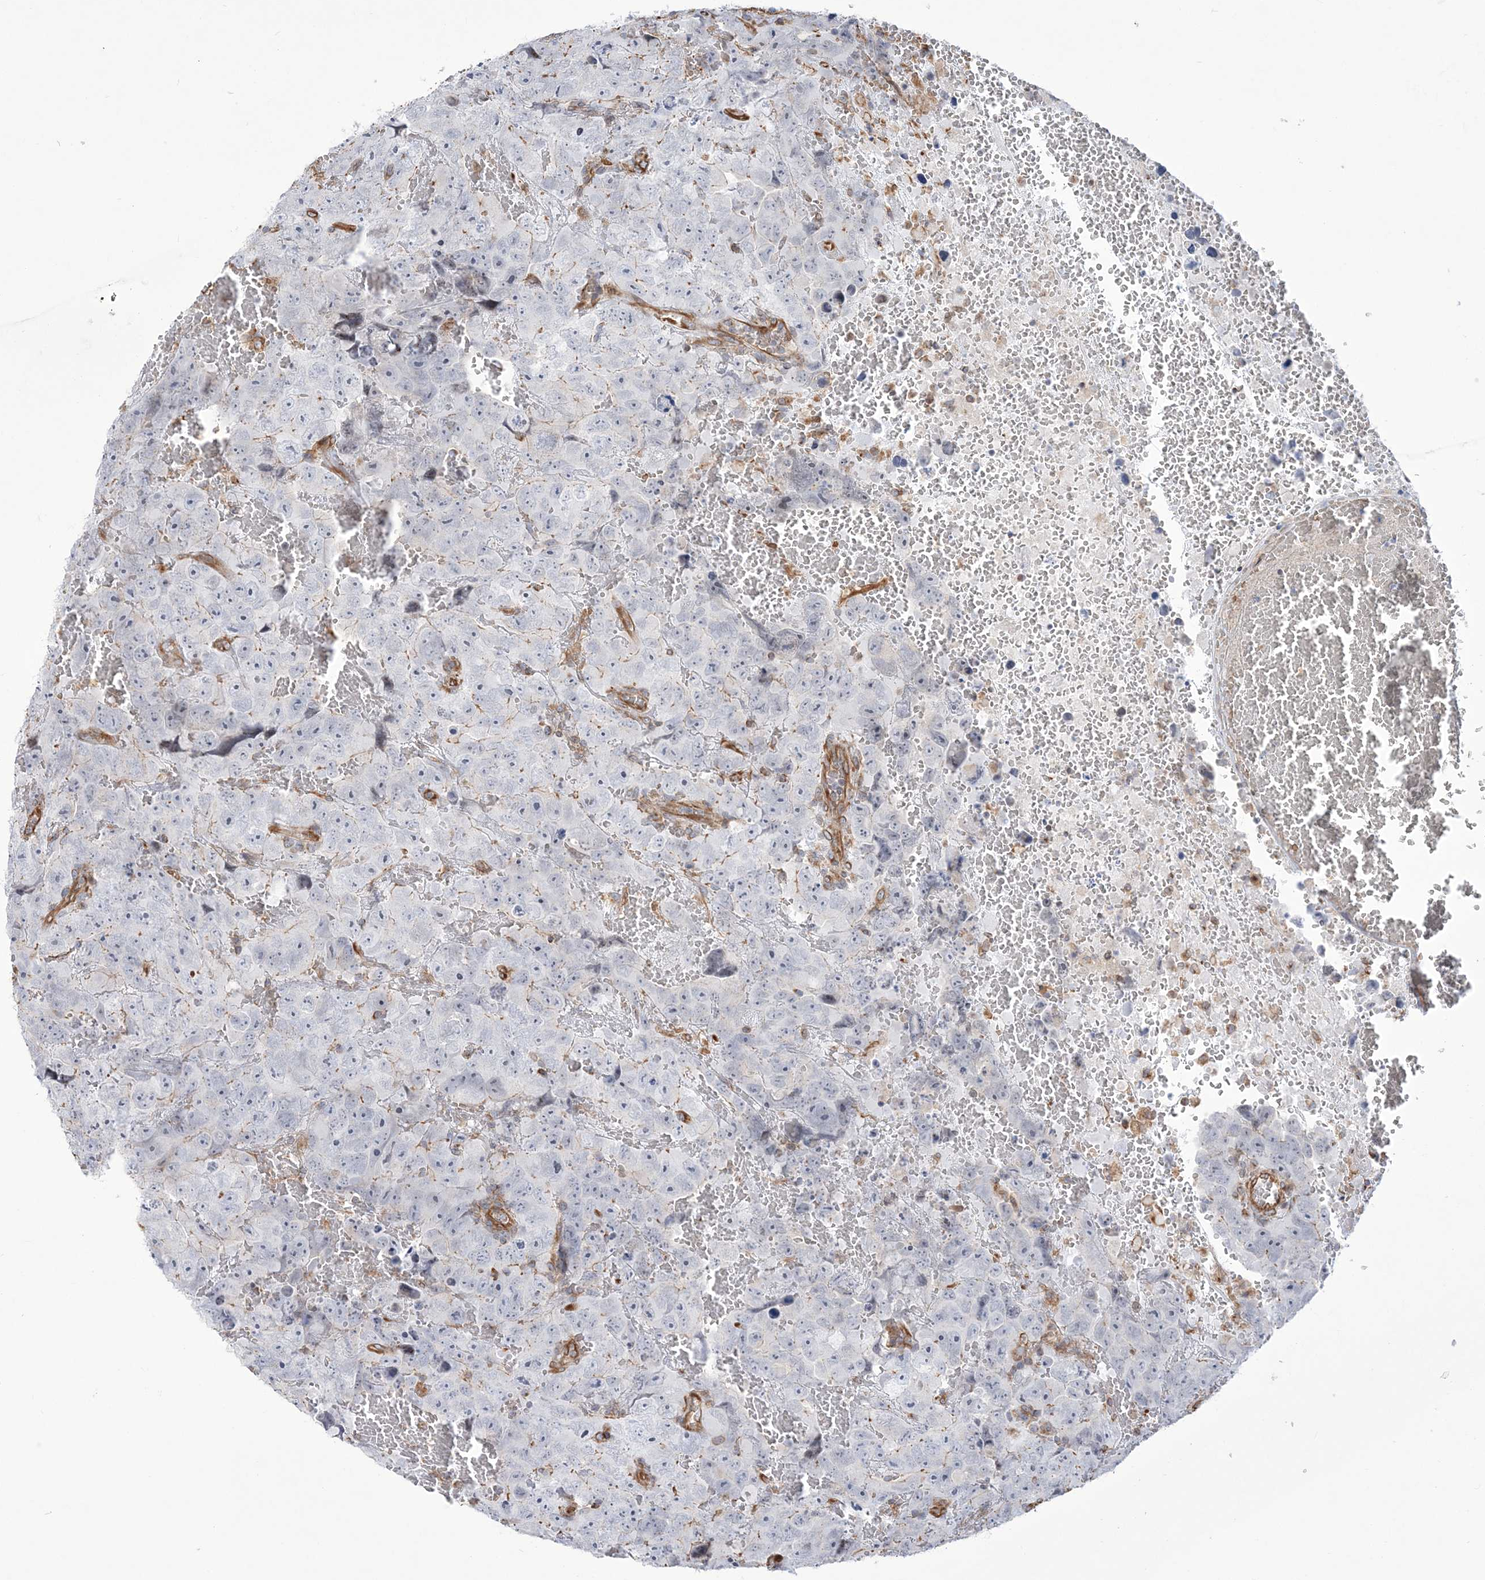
{"staining": {"intensity": "negative", "quantity": "none", "location": "none"}, "tissue": "testis cancer", "cell_type": "Tumor cells", "image_type": "cancer", "snomed": [{"axis": "morphology", "description": "Carcinoma, Embryonal, NOS"}, {"axis": "topography", "description": "Testis"}], "caption": "High power microscopy micrograph of an immunohistochemistry (IHC) image of embryonal carcinoma (testis), revealing no significant staining in tumor cells. (DAB (3,3'-diaminobenzidine) immunohistochemistry (IHC), high magnification).", "gene": "ZNF821", "patient": {"sex": "male", "age": 45}}